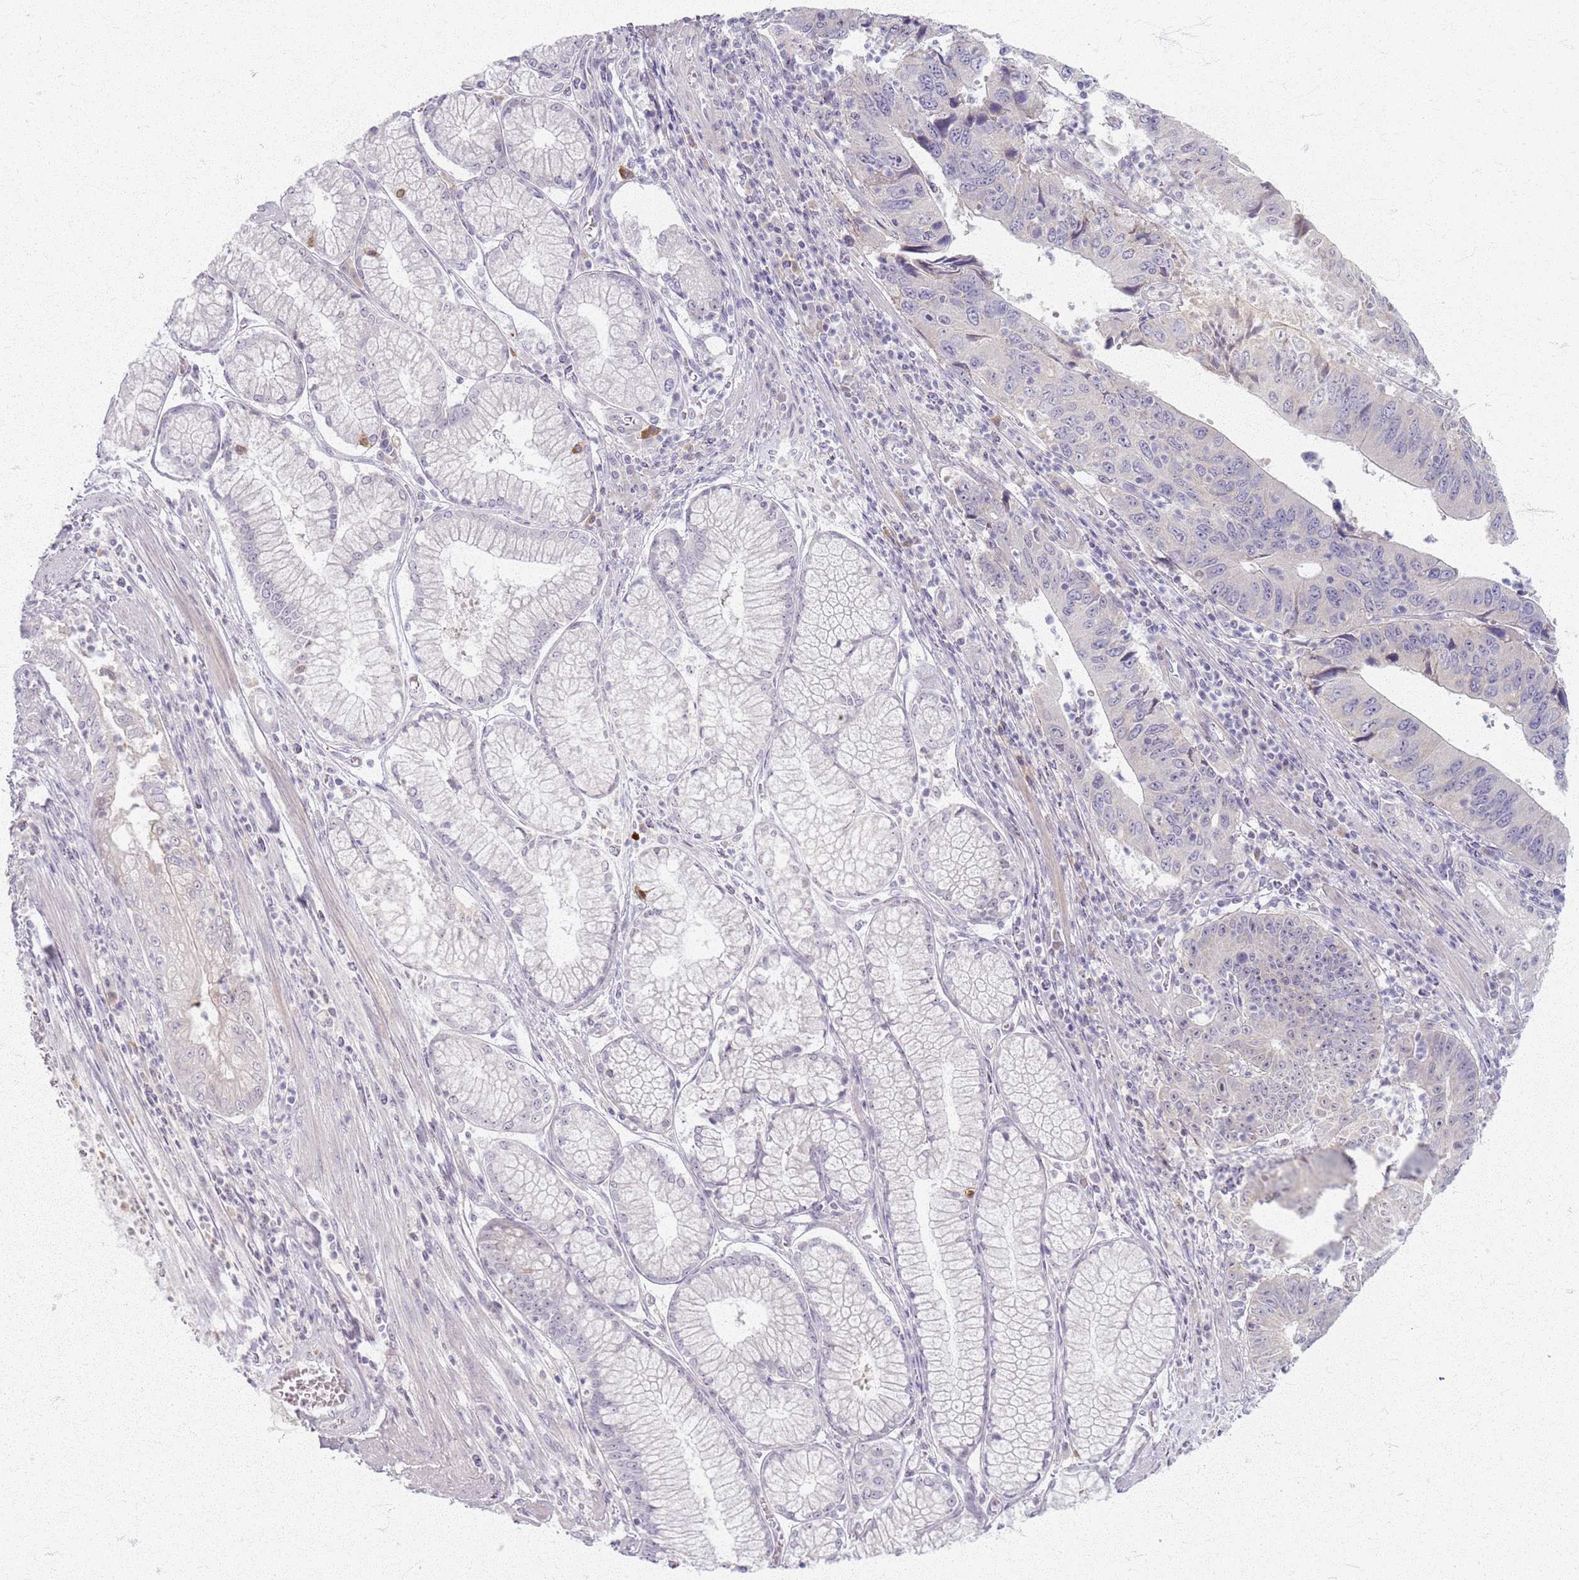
{"staining": {"intensity": "negative", "quantity": "none", "location": "none"}, "tissue": "stomach cancer", "cell_type": "Tumor cells", "image_type": "cancer", "snomed": [{"axis": "morphology", "description": "Adenocarcinoma, NOS"}, {"axis": "topography", "description": "Stomach"}], "caption": "Immunohistochemical staining of adenocarcinoma (stomach) displays no significant staining in tumor cells.", "gene": "CRIPT", "patient": {"sex": "male", "age": 59}}